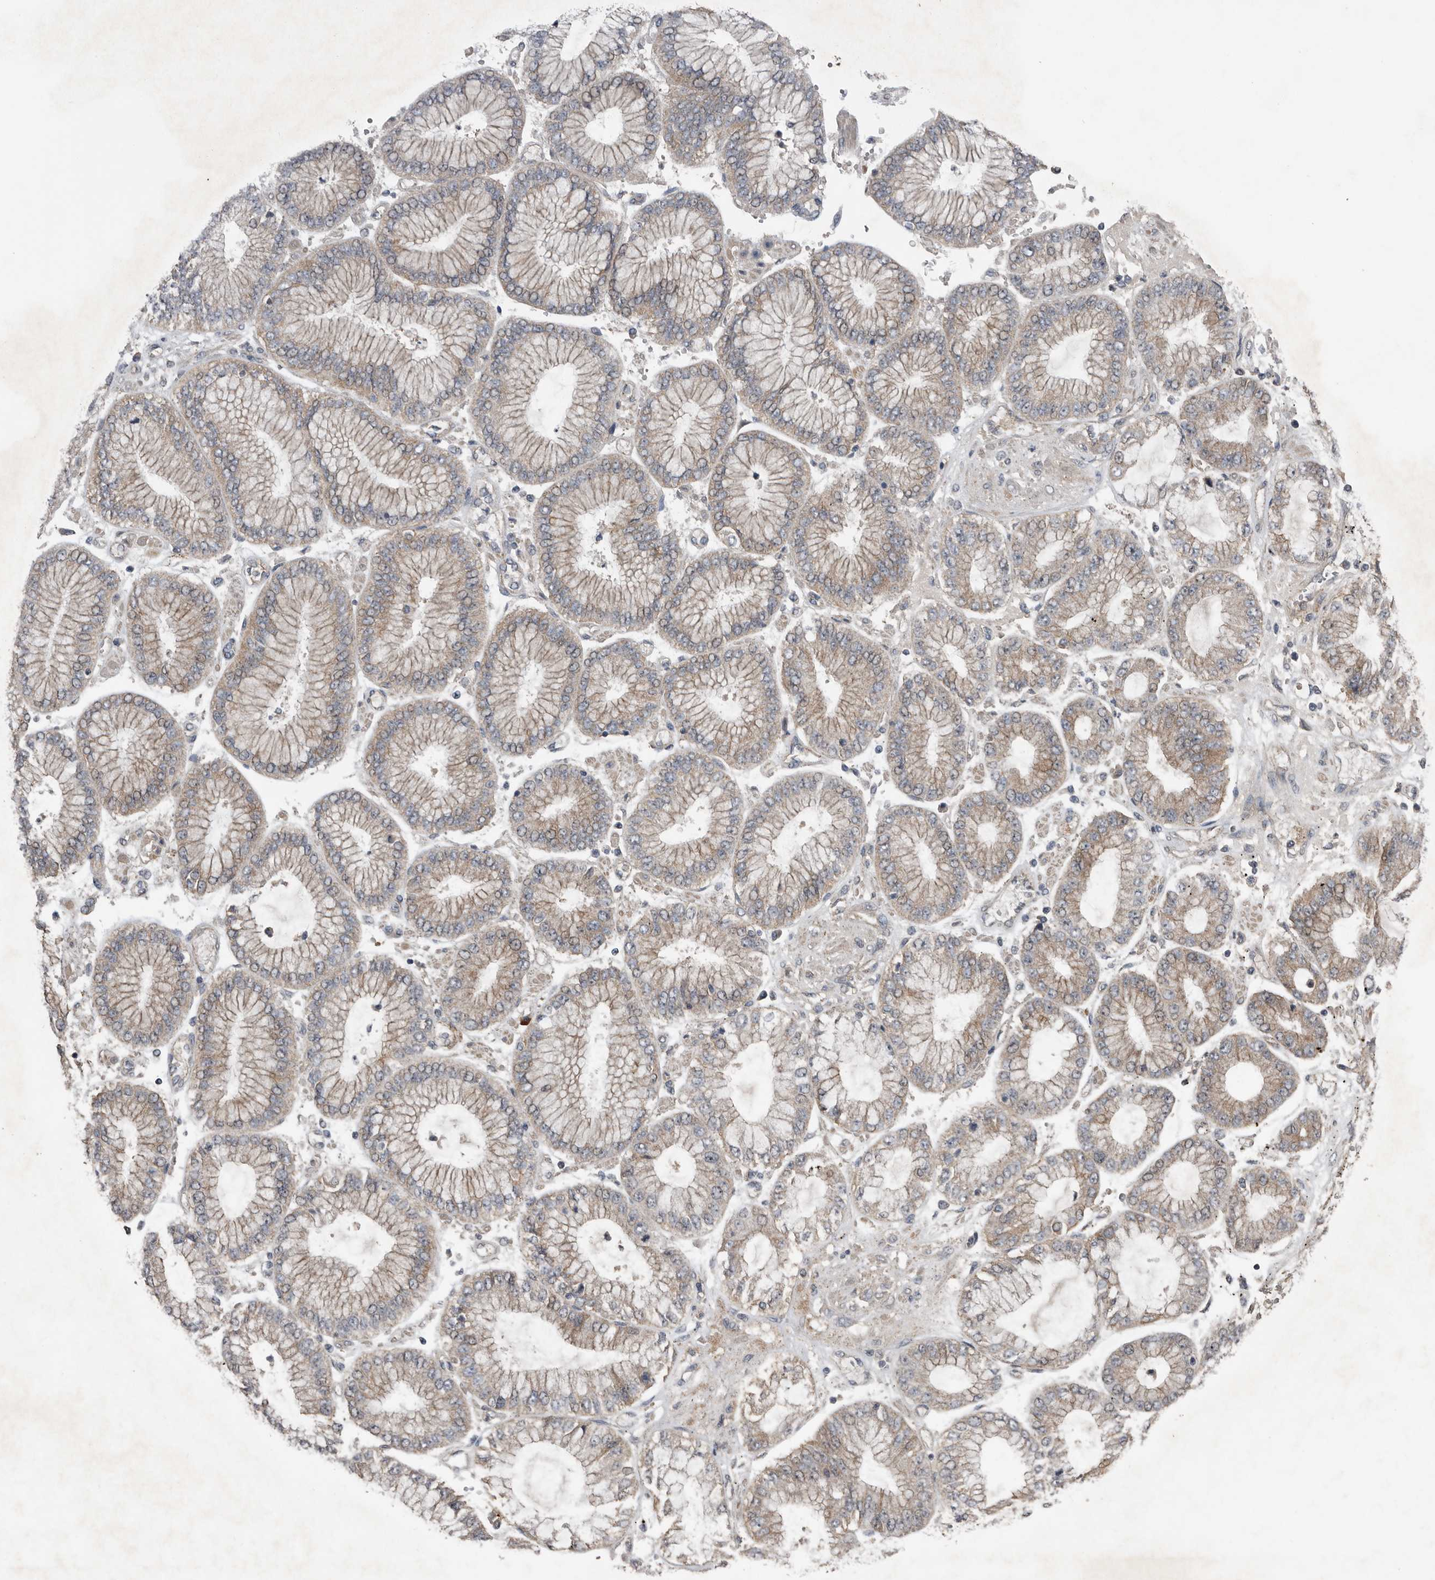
{"staining": {"intensity": "weak", "quantity": "25%-75%", "location": "cytoplasmic/membranous"}, "tissue": "stomach cancer", "cell_type": "Tumor cells", "image_type": "cancer", "snomed": [{"axis": "morphology", "description": "Adenocarcinoma, NOS"}, {"axis": "topography", "description": "Stomach"}], "caption": "This is an image of IHC staining of stomach cancer (adenocarcinoma), which shows weak staining in the cytoplasmic/membranous of tumor cells.", "gene": "HYAL4", "patient": {"sex": "male", "age": 76}}